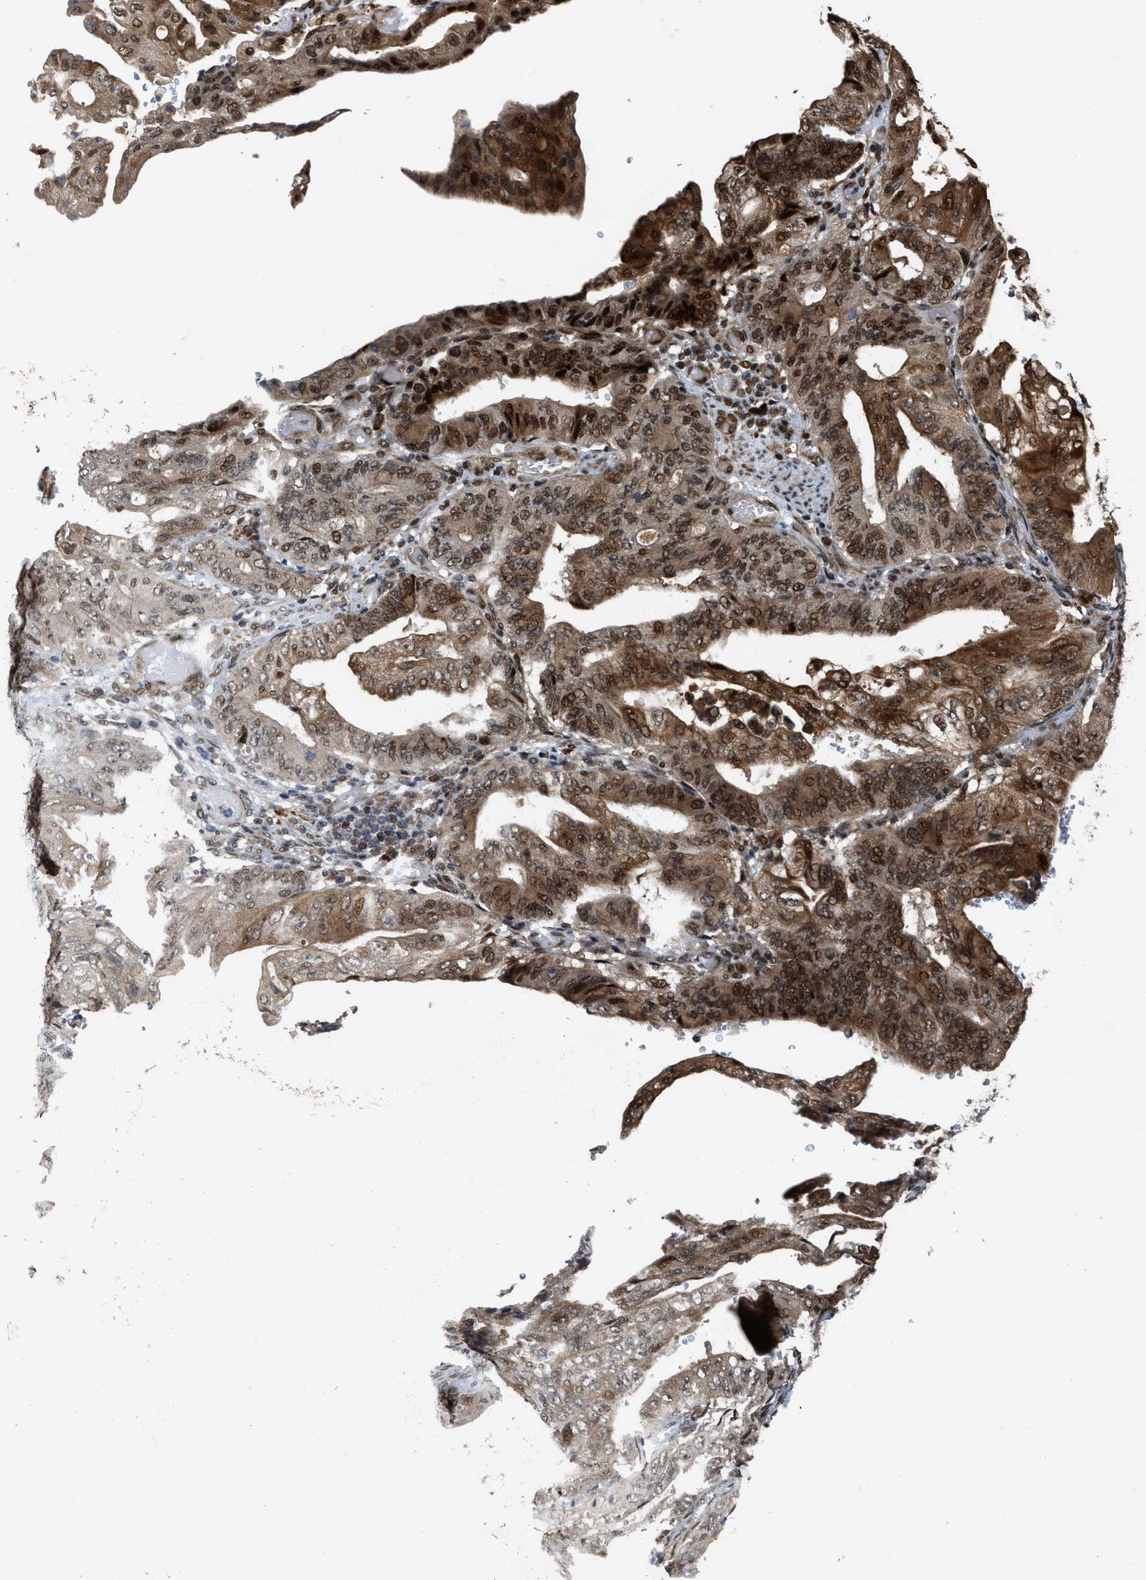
{"staining": {"intensity": "moderate", "quantity": ">75%", "location": "cytoplasmic/membranous,nuclear"}, "tissue": "stomach cancer", "cell_type": "Tumor cells", "image_type": "cancer", "snomed": [{"axis": "morphology", "description": "Adenocarcinoma, NOS"}, {"axis": "topography", "description": "Stomach"}], "caption": "Approximately >75% of tumor cells in human stomach cancer show moderate cytoplasmic/membranous and nuclear protein expression as visualized by brown immunohistochemical staining.", "gene": "SERTAD2", "patient": {"sex": "female", "age": 73}}